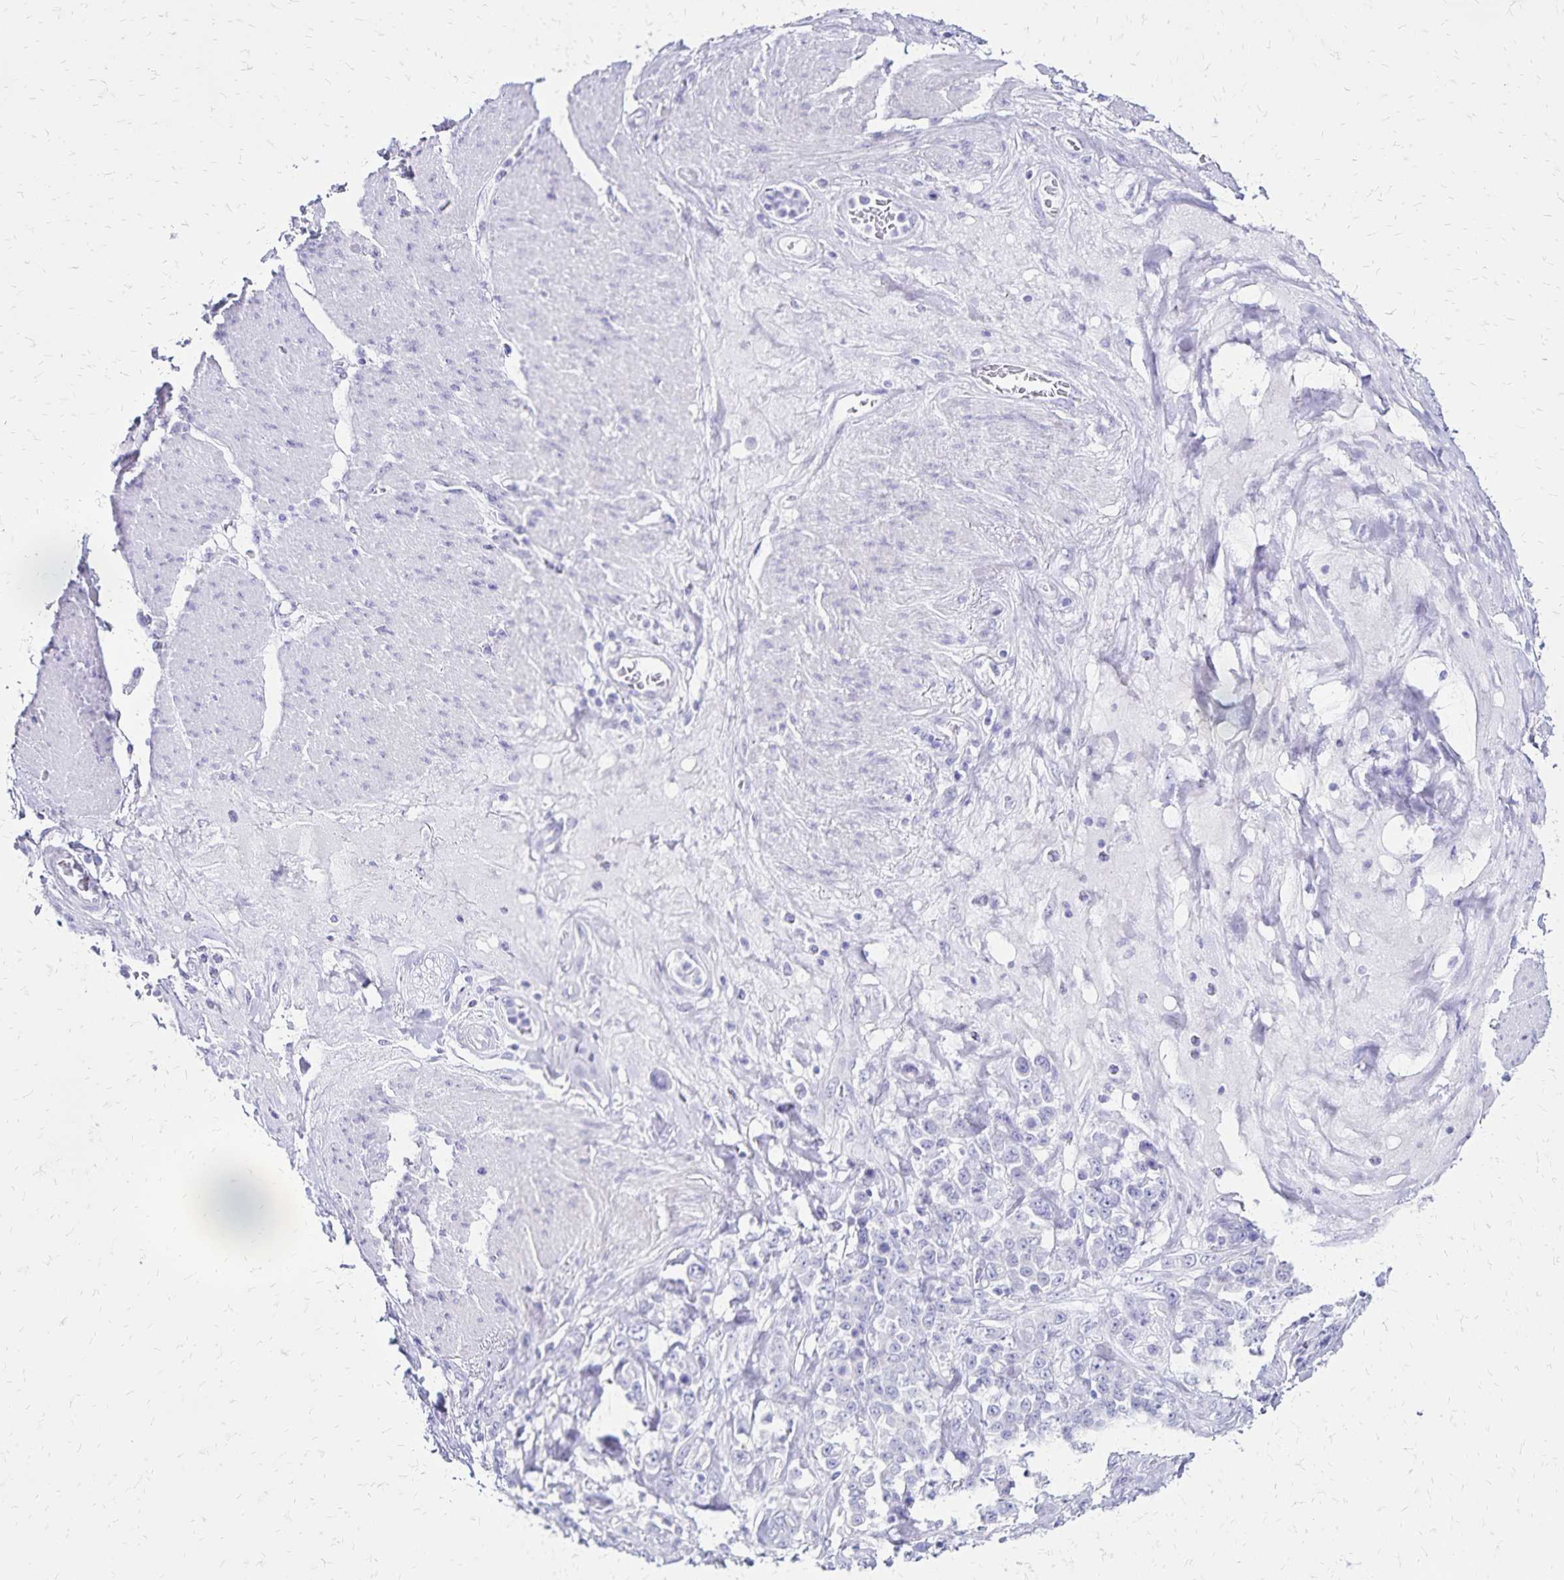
{"staining": {"intensity": "negative", "quantity": "none", "location": "none"}, "tissue": "stomach cancer", "cell_type": "Tumor cells", "image_type": "cancer", "snomed": [{"axis": "morphology", "description": "Adenocarcinoma, NOS"}, {"axis": "topography", "description": "Stomach"}], "caption": "IHC of stomach adenocarcinoma reveals no expression in tumor cells.", "gene": "LIN28B", "patient": {"sex": "female", "age": 79}}